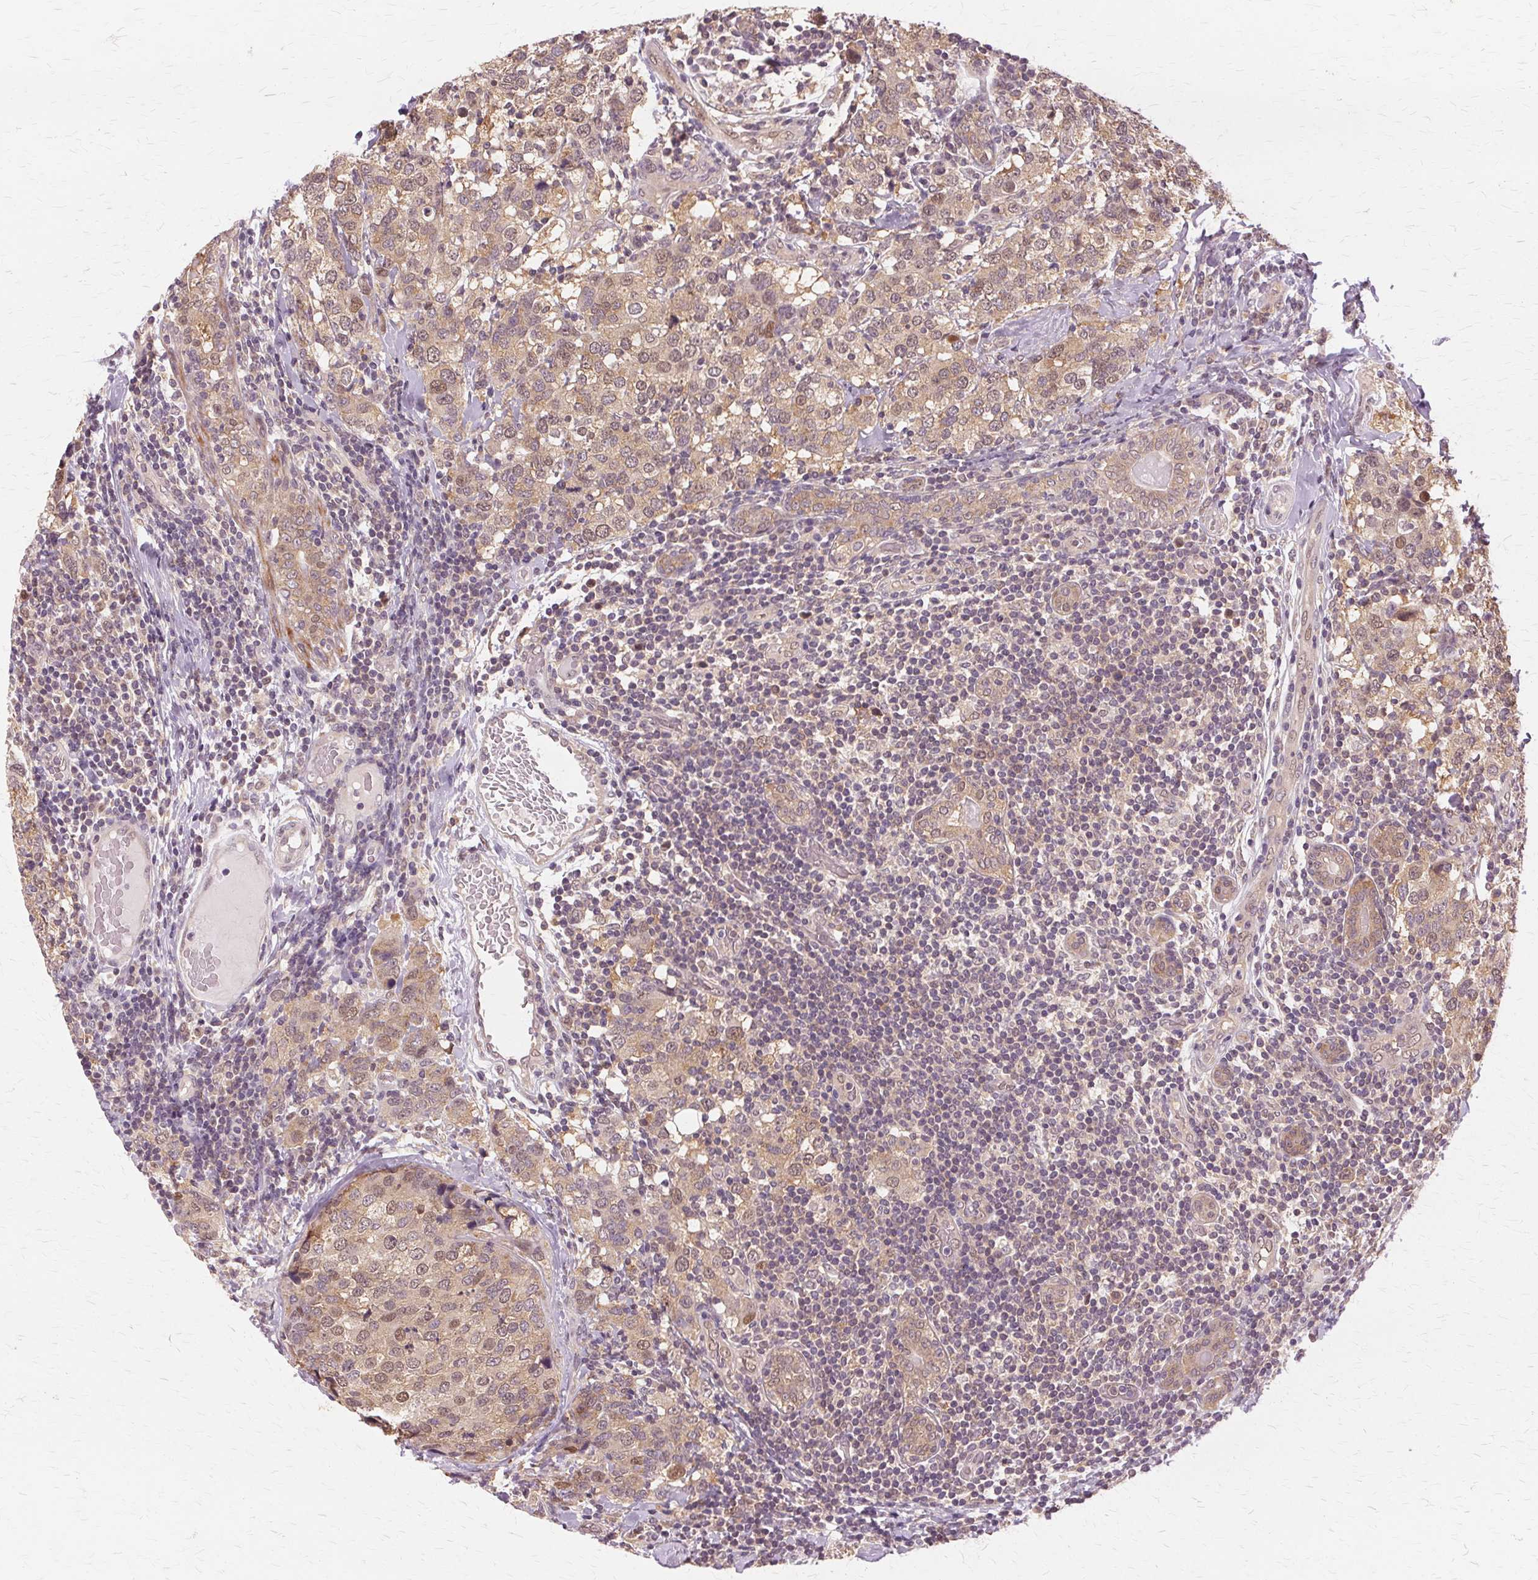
{"staining": {"intensity": "weak", "quantity": "25%-75%", "location": "cytoplasmic/membranous,nuclear"}, "tissue": "breast cancer", "cell_type": "Tumor cells", "image_type": "cancer", "snomed": [{"axis": "morphology", "description": "Lobular carcinoma"}, {"axis": "topography", "description": "Breast"}], "caption": "Tumor cells demonstrate low levels of weak cytoplasmic/membranous and nuclear staining in about 25%-75% of cells in human lobular carcinoma (breast).", "gene": "PRMT5", "patient": {"sex": "female", "age": 59}}